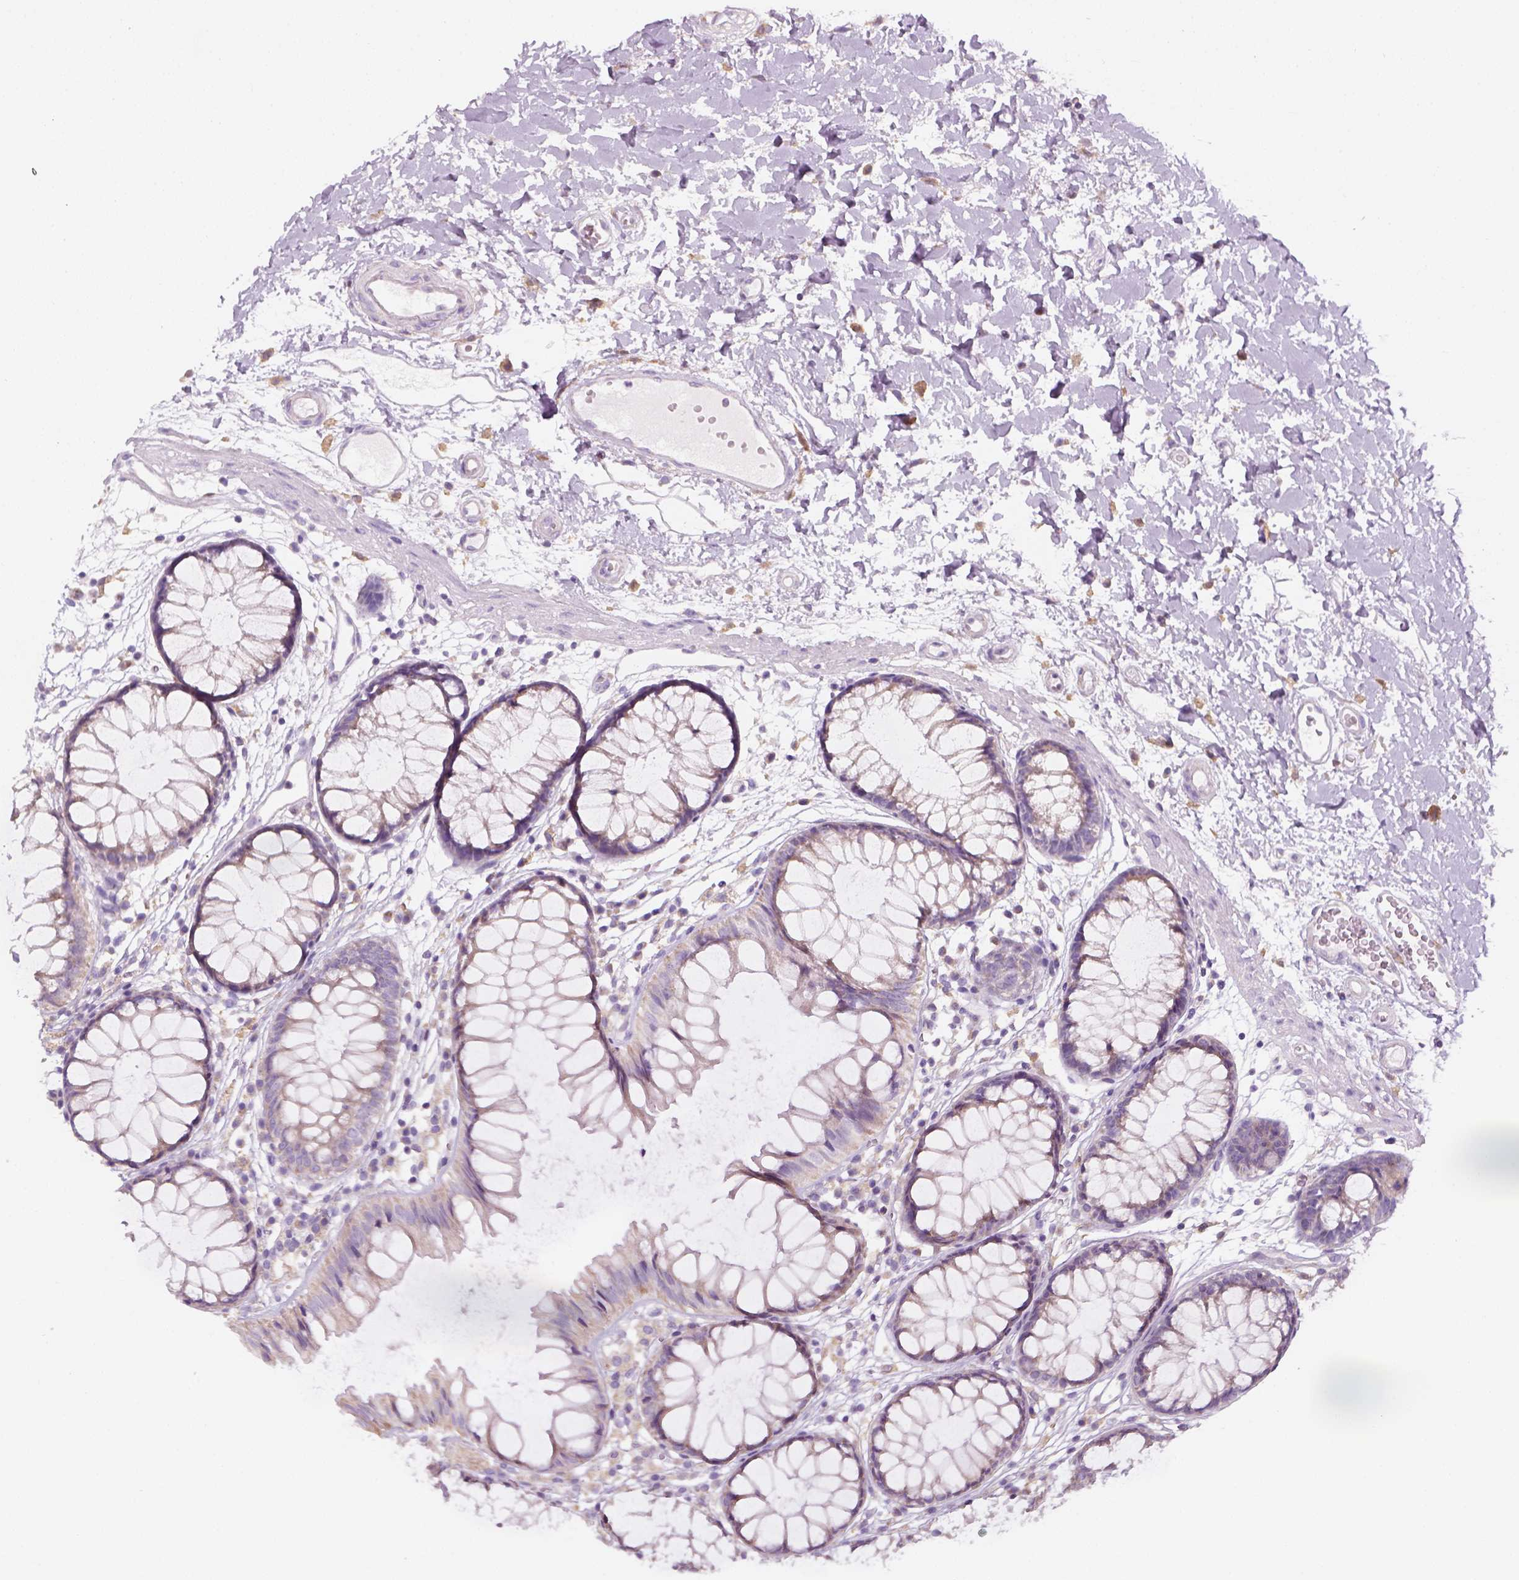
{"staining": {"intensity": "negative", "quantity": "none", "location": "none"}, "tissue": "colon", "cell_type": "Endothelial cells", "image_type": "normal", "snomed": [{"axis": "morphology", "description": "Normal tissue, NOS"}, {"axis": "morphology", "description": "Adenocarcinoma, NOS"}, {"axis": "topography", "description": "Colon"}], "caption": "Immunohistochemical staining of normal colon shows no significant staining in endothelial cells. (Stains: DAB IHC with hematoxylin counter stain, Microscopy: brightfield microscopy at high magnification).", "gene": "AWAT2", "patient": {"sex": "male", "age": 65}}